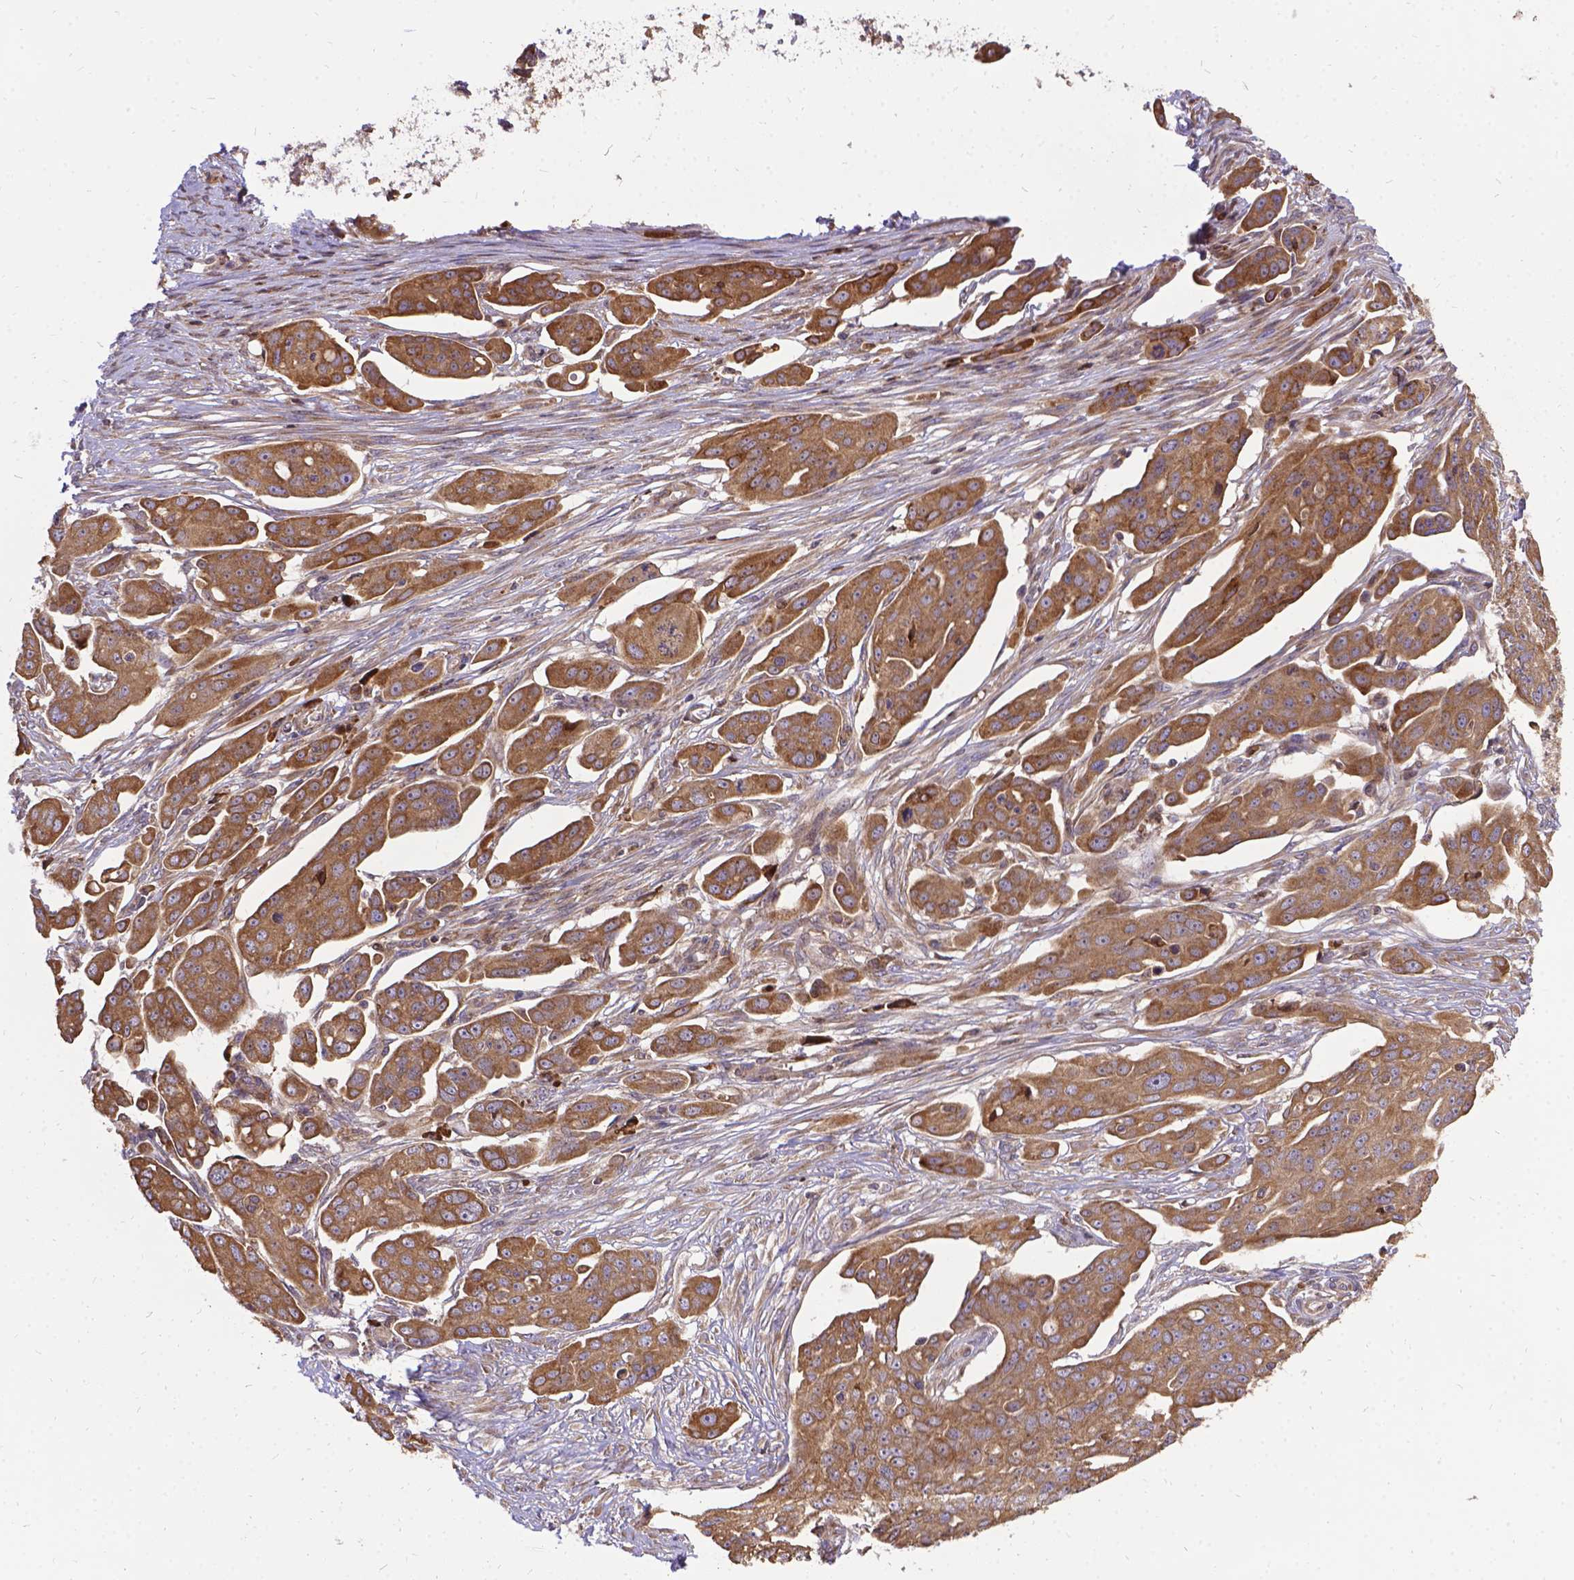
{"staining": {"intensity": "moderate", "quantity": ">75%", "location": "cytoplasmic/membranous"}, "tissue": "ovarian cancer", "cell_type": "Tumor cells", "image_type": "cancer", "snomed": [{"axis": "morphology", "description": "Carcinoma, endometroid"}, {"axis": "topography", "description": "Ovary"}], "caption": "A photomicrograph of ovarian cancer (endometroid carcinoma) stained for a protein shows moderate cytoplasmic/membranous brown staining in tumor cells.", "gene": "DENND6A", "patient": {"sex": "female", "age": 70}}